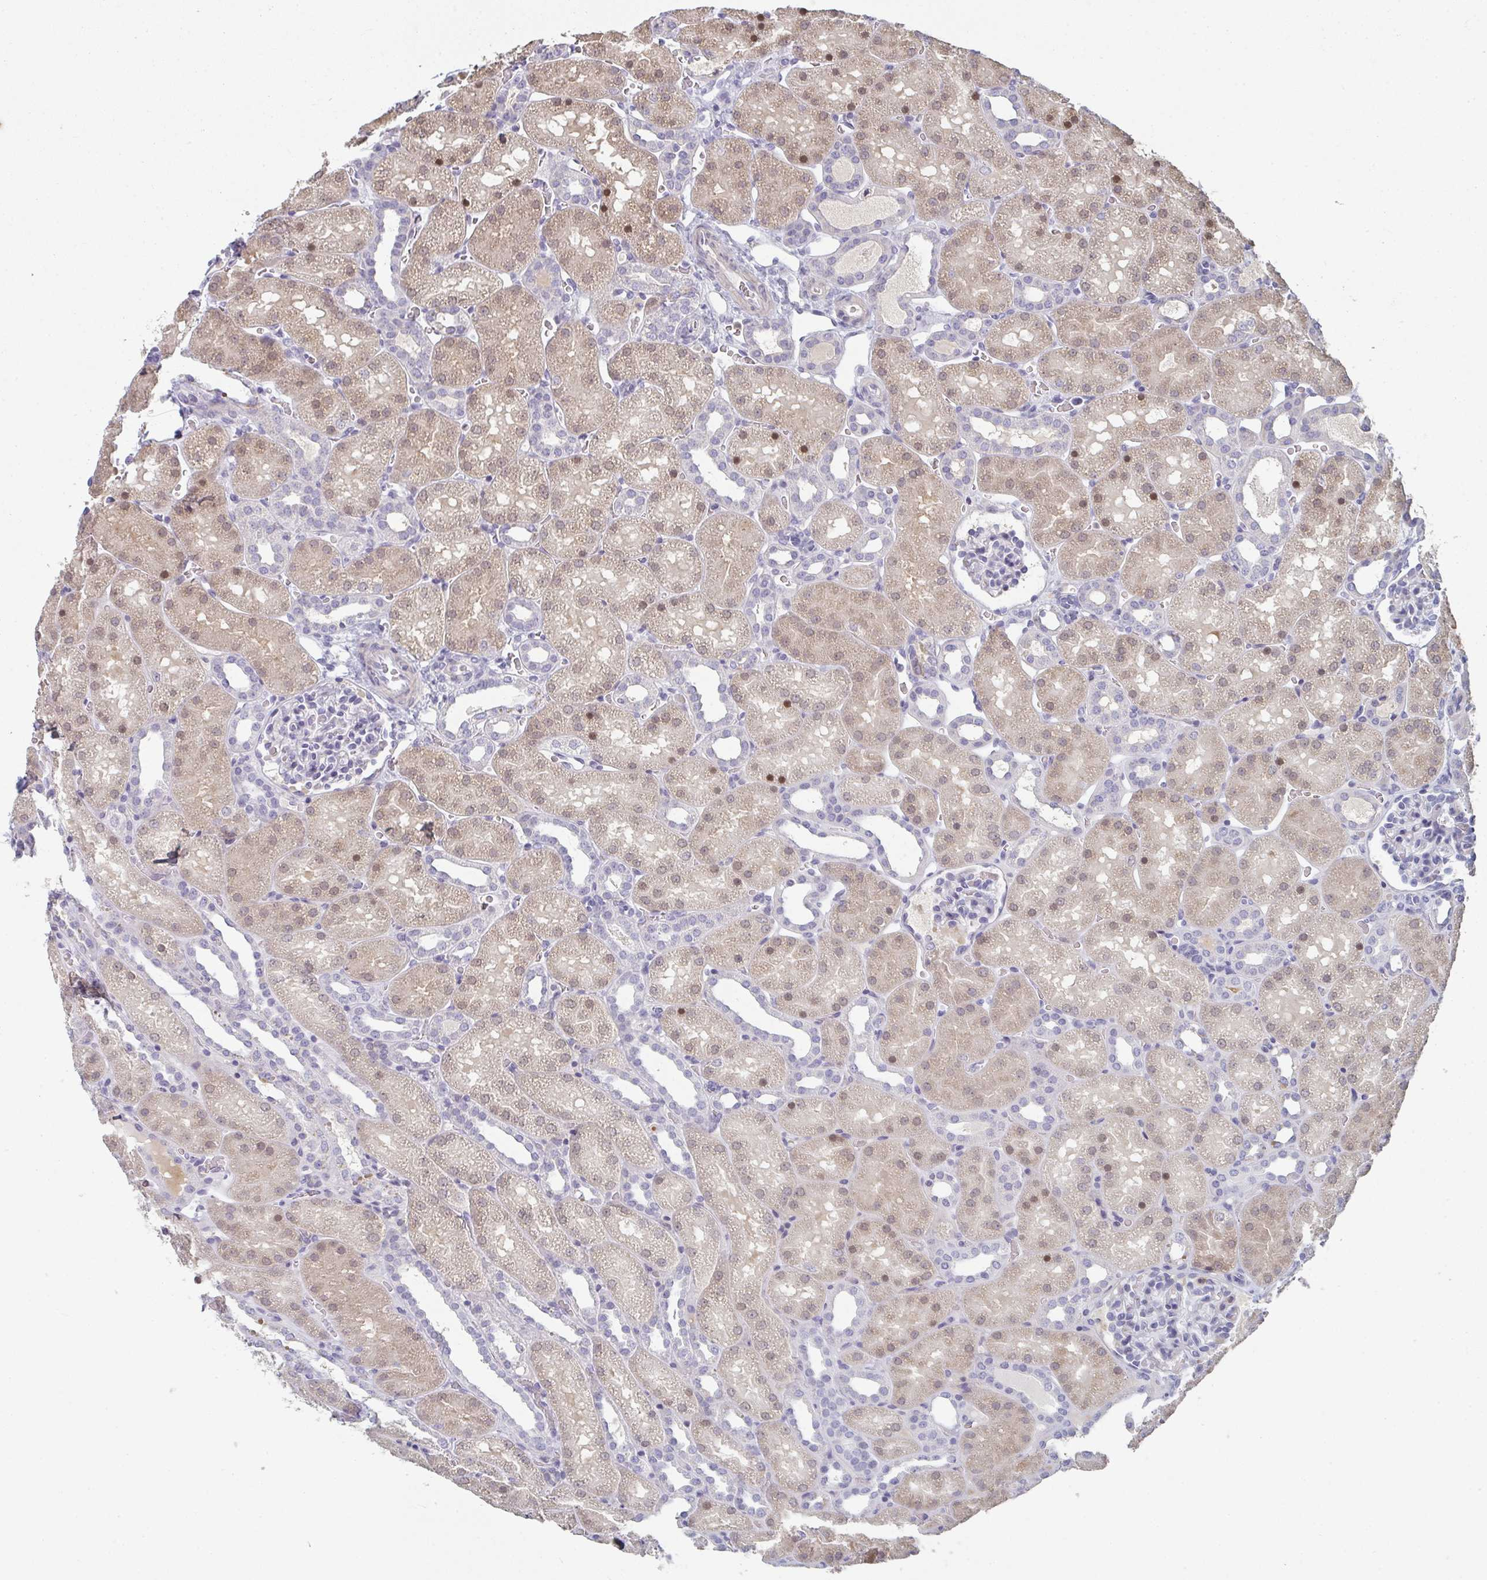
{"staining": {"intensity": "negative", "quantity": "none", "location": "none"}, "tissue": "kidney", "cell_type": "Cells in glomeruli", "image_type": "normal", "snomed": [{"axis": "morphology", "description": "Normal tissue, NOS"}, {"axis": "topography", "description": "Kidney"}], "caption": "A micrograph of human kidney is negative for staining in cells in glomeruli. The staining is performed using DAB brown chromogen with nuclei counter-stained in using hematoxylin.", "gene": "A1CF", "patient": {"sex": "male", "age": 2}}